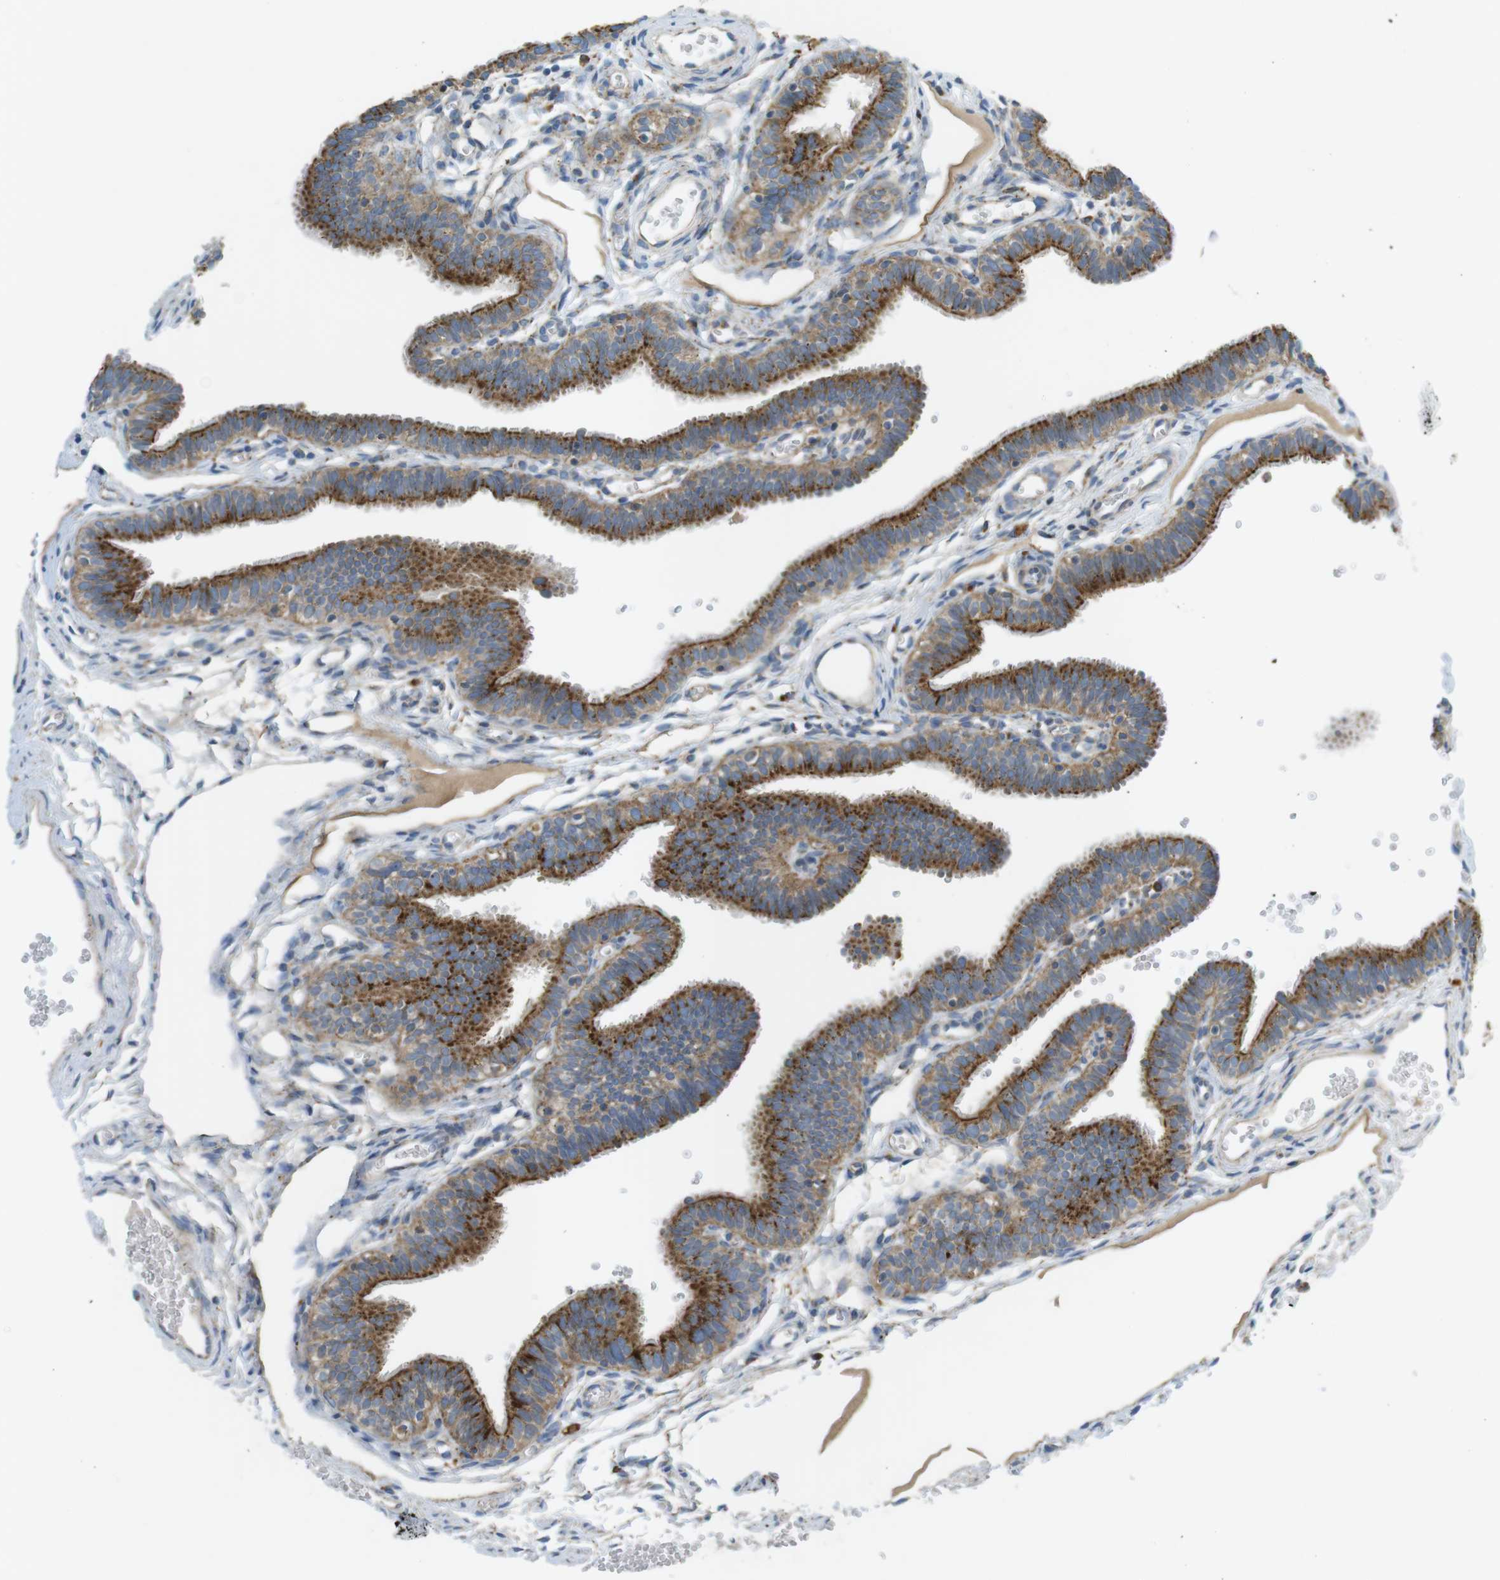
{"staining": {"intensity": "moderate", "quantity": ">75%", "location": "cytoplasmic/membranous"}, "tissue": "fallopian tube", "cell_type": "Glandular cells", "image_type": "normal", "snomed": [{"axis": "morphology", "description": "Normal tissue, NOS"}, {"axis": "topography", "description": "Fallopian tube"}, {"axis": "topography", "description": "Placenta"}], "caption": "A high-resolution photomicrograph shows immunohistochemistry (IHC) staining of unremarkable fallopian tube, which shows moderate cytoplasmic/membranous expression in approximately >75% of glandular cells. (IHC, brightfield microscopy, high magnification).", "gene": "LAMP1", "patient": {"sex": "female", "age": 34}}